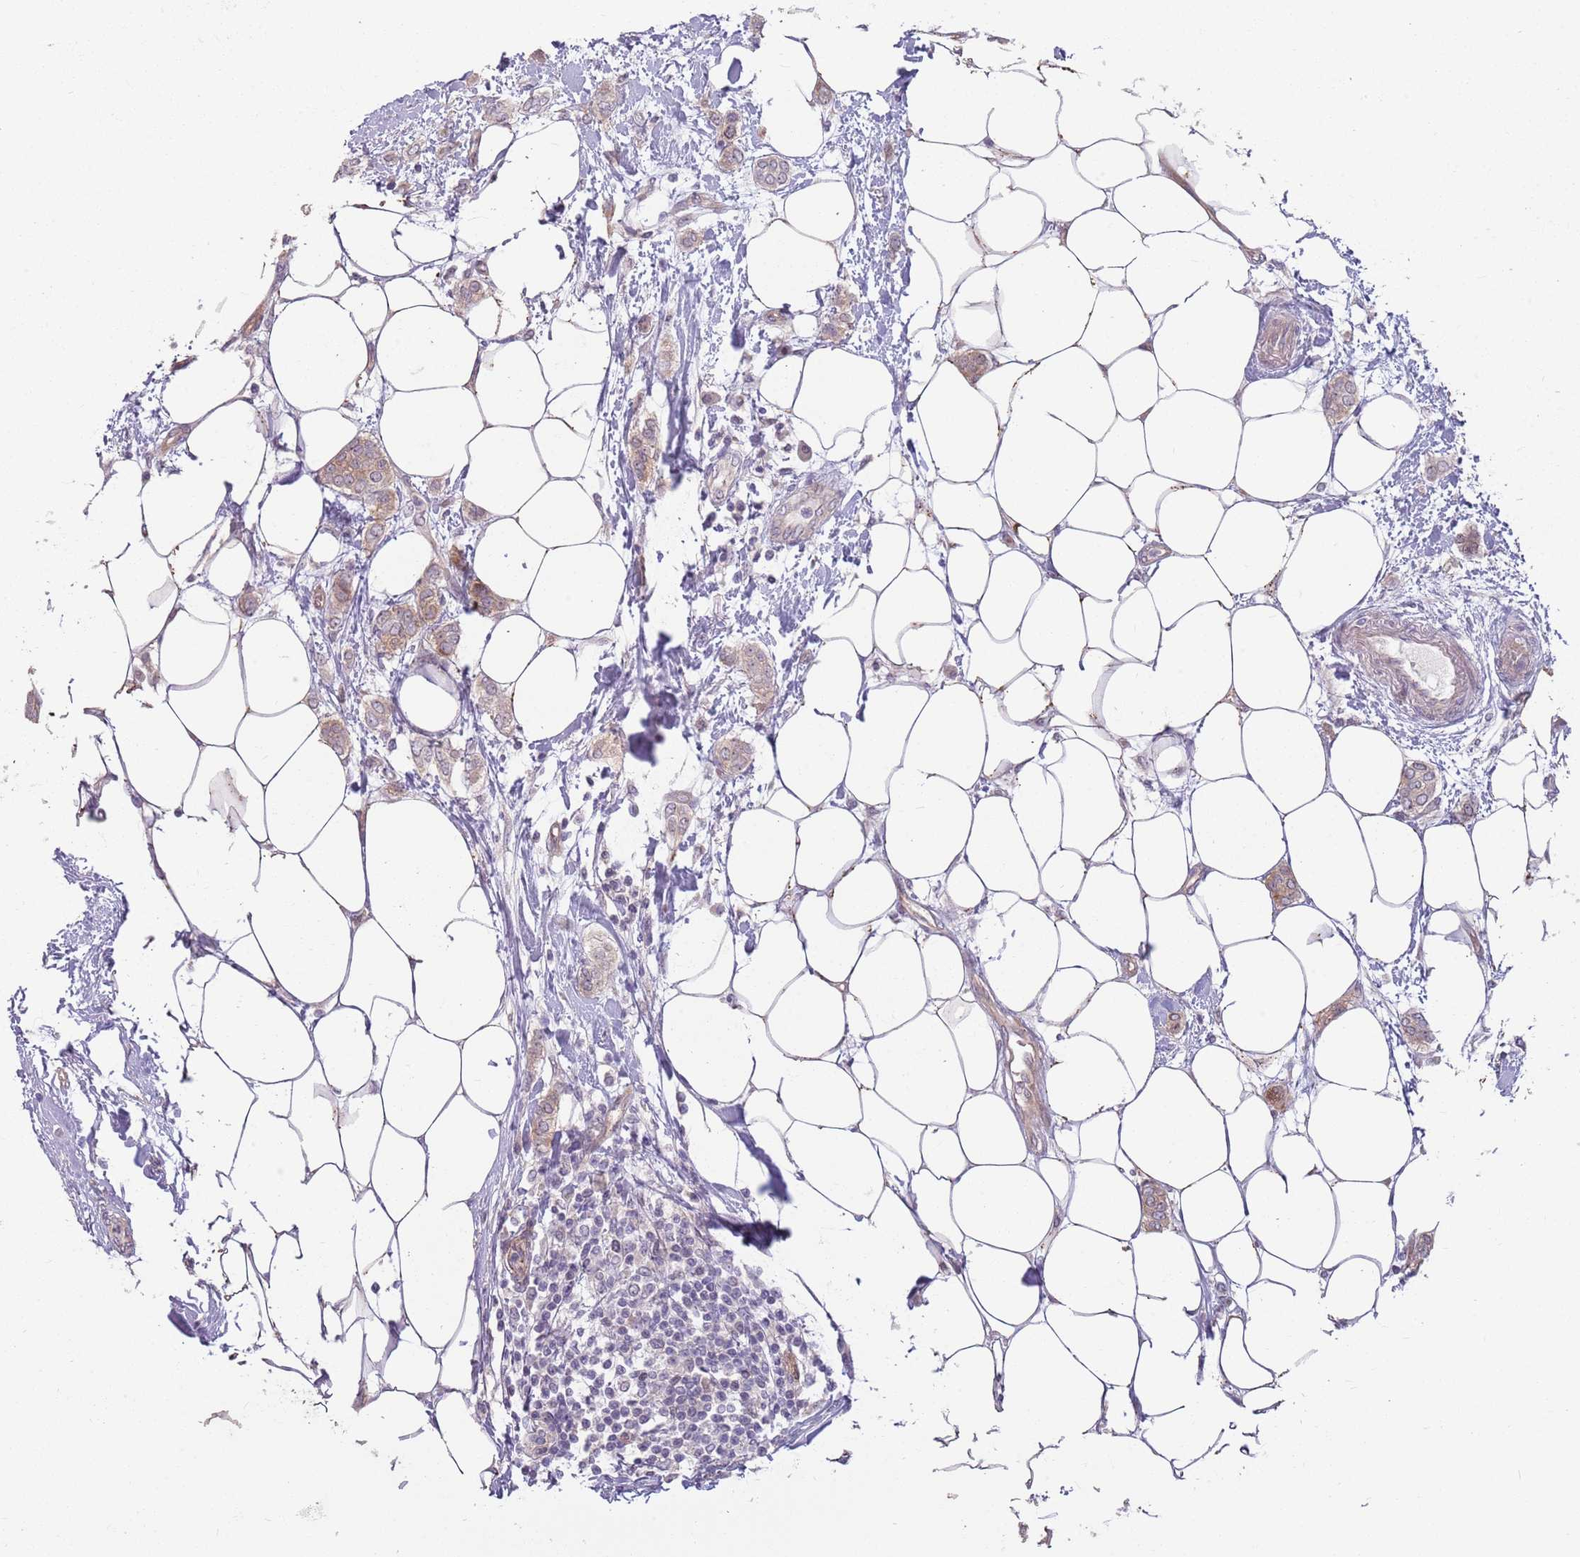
{"staining": {"intensity": "weak", "quantity": "25%-75%", "location": "cytoplasmic/membranous"}, "tissue": "breast cancer", "cell_type": "Tumor cells", "image_type": "cancer", "snomed": [{"axis": "morphology", "description": "Duct carcinoma"}, {"axis": "topography", "description": "Breast"}], "caption": "Immunohistochemical staining of human breast infiltrating ductal carcinoma displays low levels of weak cytoplasmic/membranous protein expression in about 25%-75% of tumor cells. The protein of interest is shown in brown color, while the nuclei are stained blue.", "gene": "LDHD", "patient": {"sex": "female", "age": 72}}